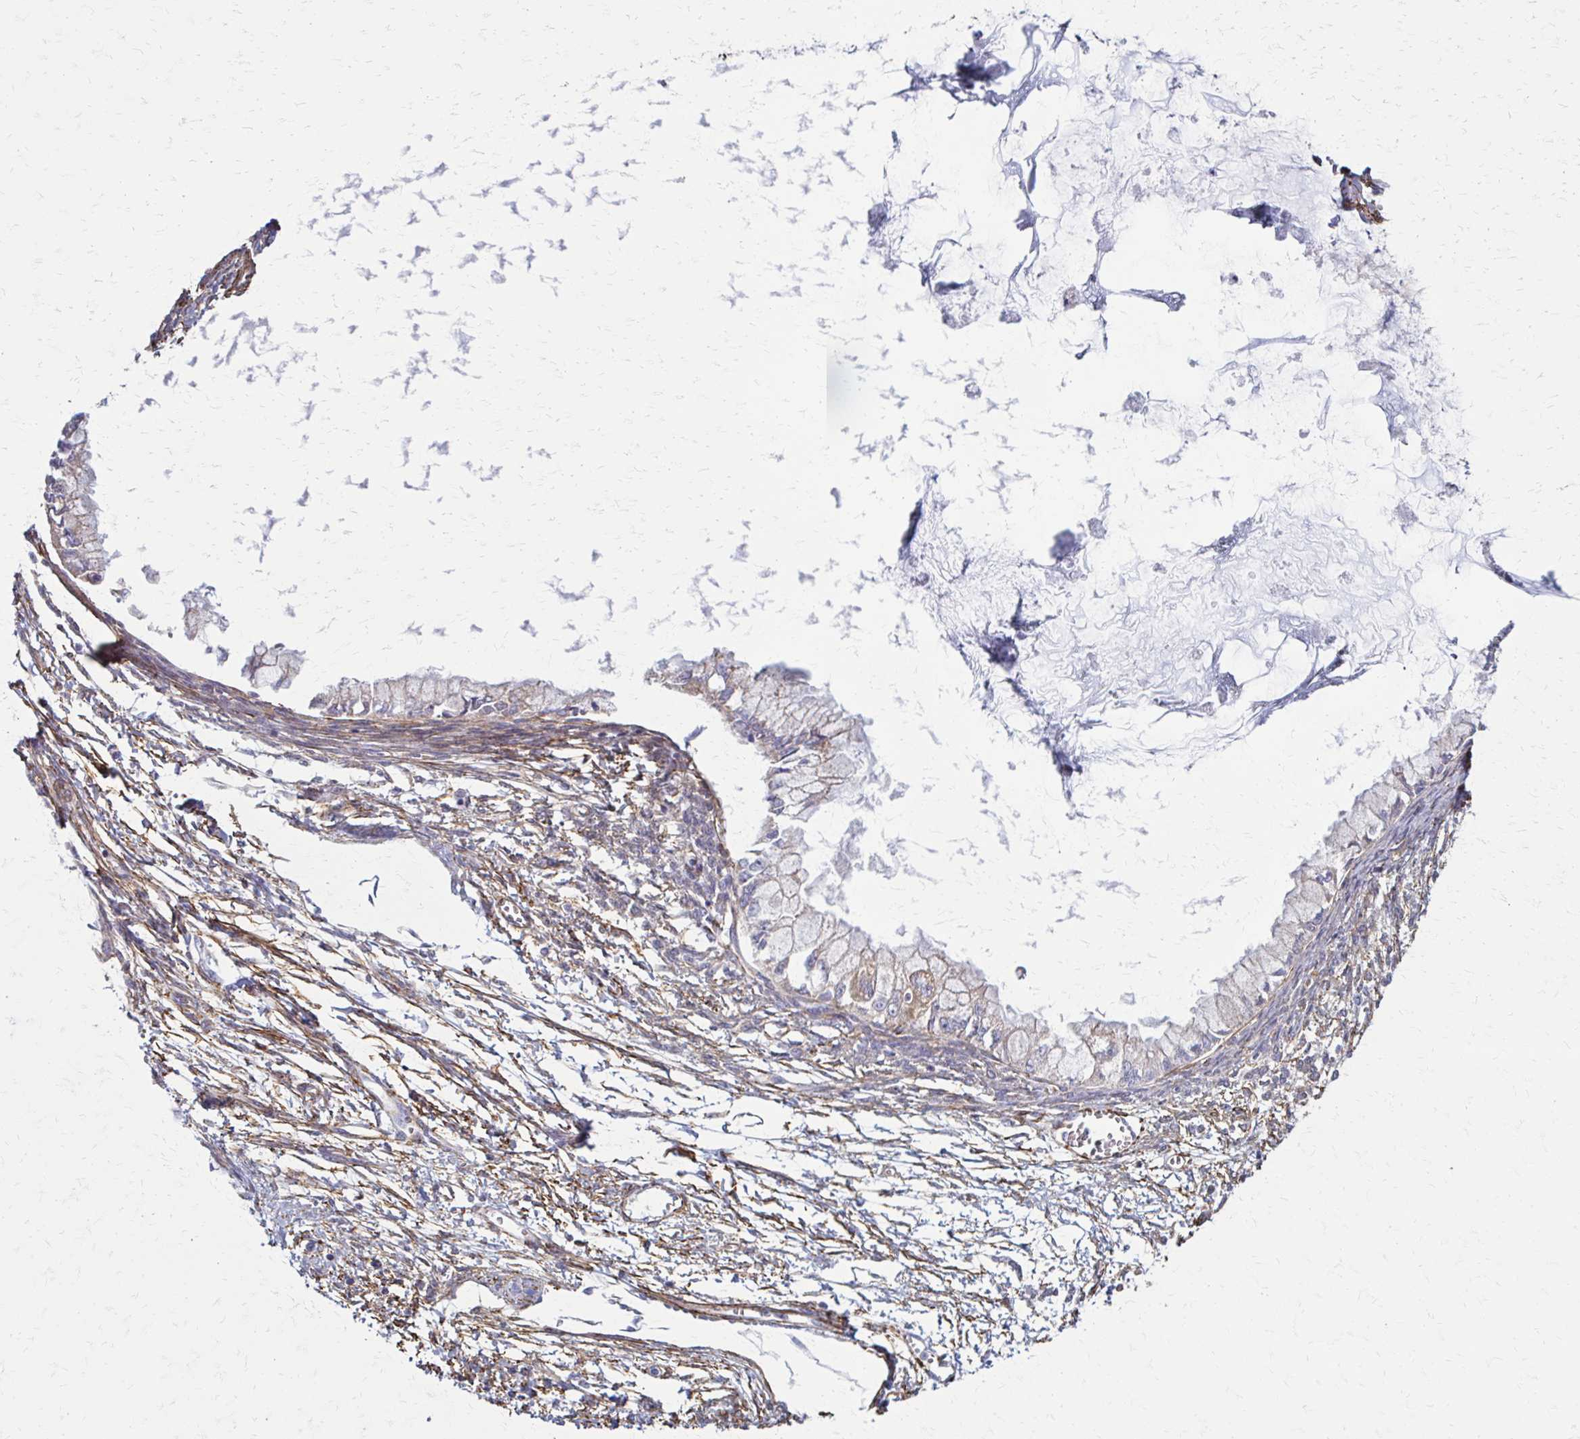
{"staining": {"intensity": "moderate", "quantity": "<25%", "location": "cytoplasmic/membranous"}, "tissue": "ovarian cancer", "cell_type": "Tumor cells", "image_type": "cancer", "snomed": [{"axis": "morphology", "description": "Cystadenocarcinoma, mucinous, NOS"}, {"axis": "topography", "description": "Ovary"}], "caption": "A high-resolution micrograph shows IHC staining of mucinous cystadenocarcinoma (ovarian), which reveals moderate cytoplasmic/membranous expression in about <25% of tumor cells.", "gene": "TIMMDC1", "patient": {"sex": "female", "age": 34}}